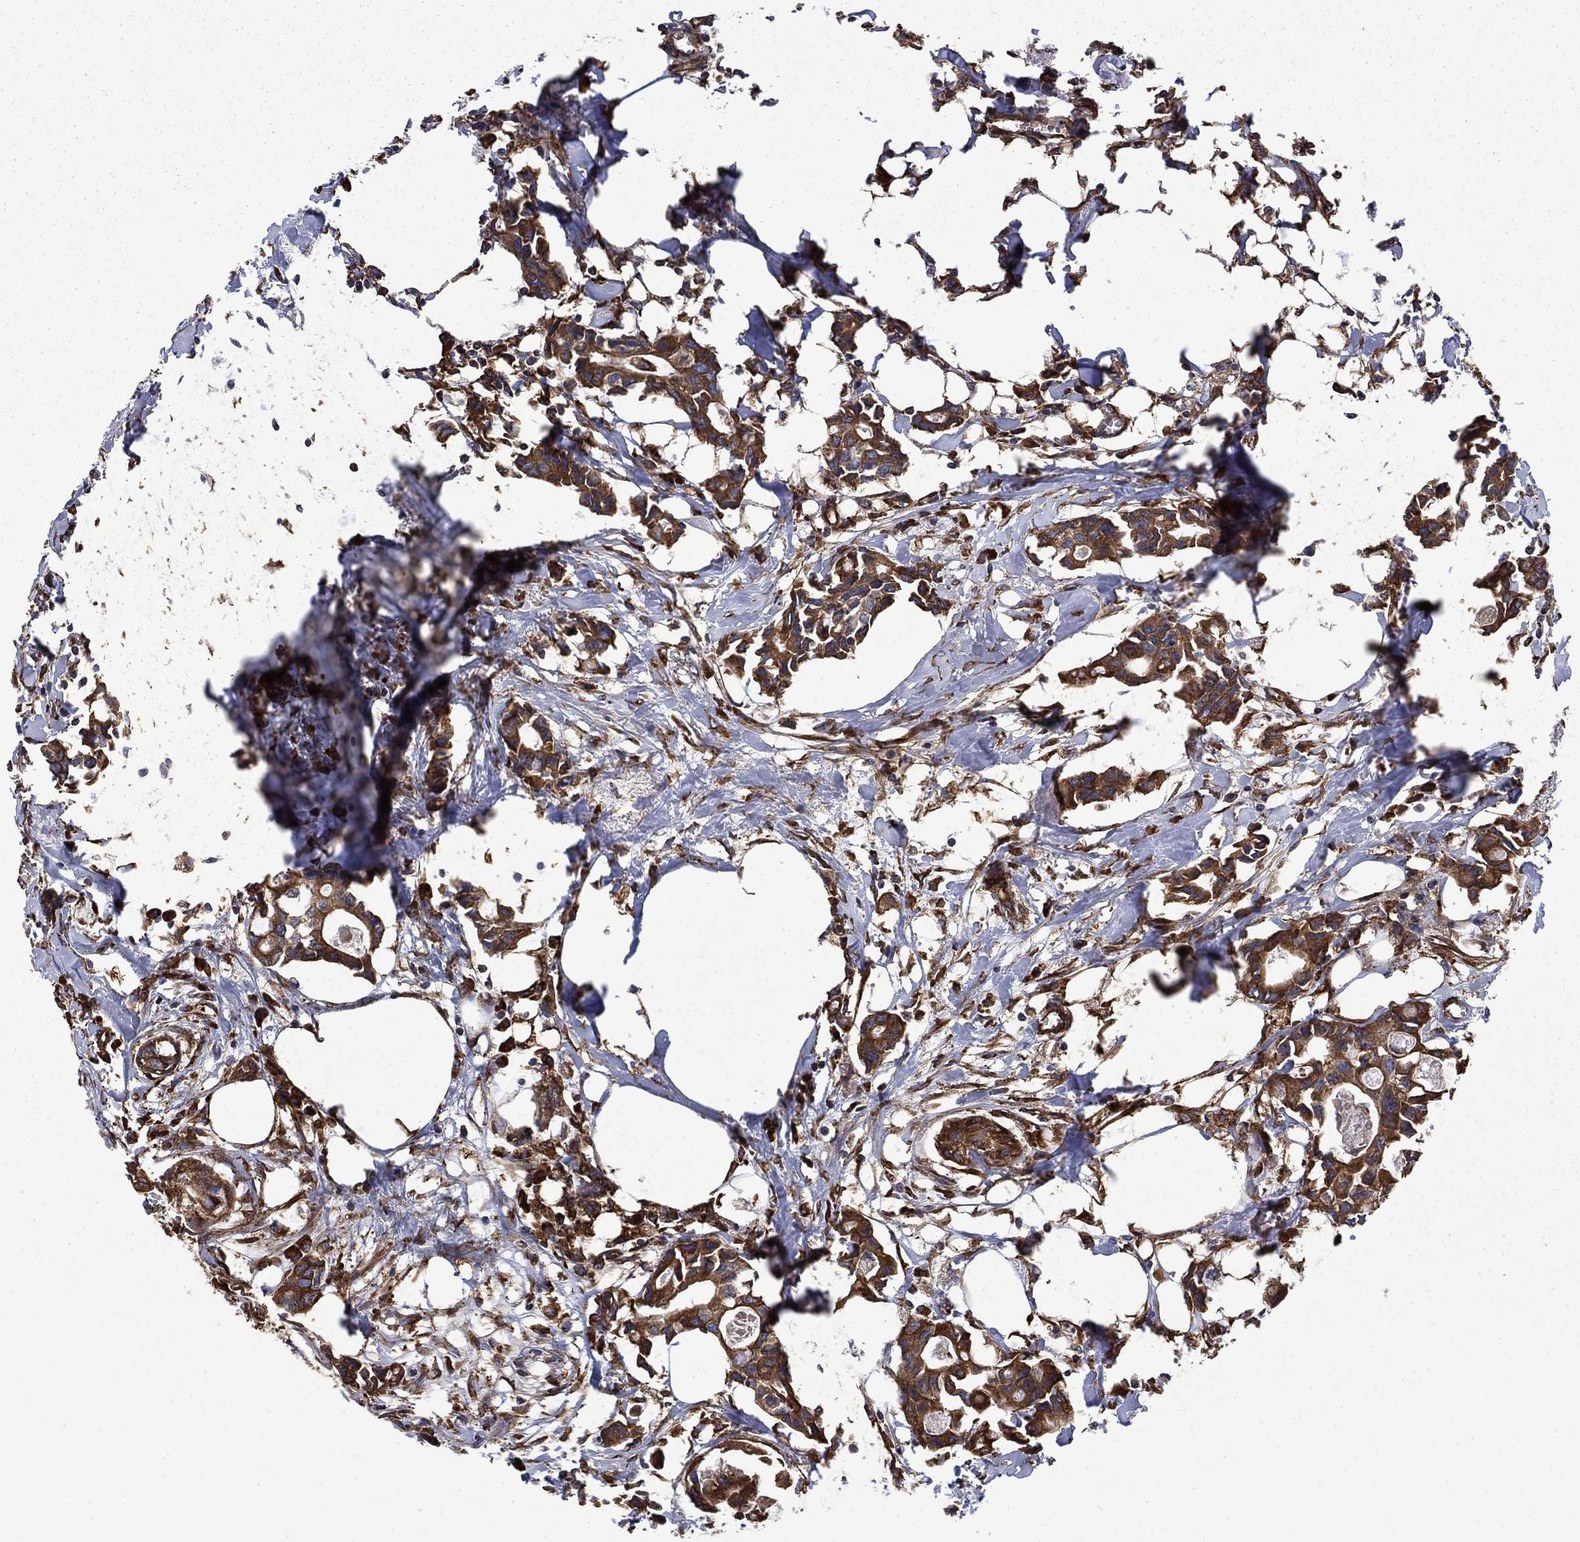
{"staining": {"intensity": "strong", "quantity": ">75%", "location": "cytoplasmic/membranous"}, "tissue": "breast cancer", "cell_type": "Tumor cells", "image_type": "cancer", "snomed": [{"axis": "morphology", "description": "Duct carcinoma"}, {"axis": "topography", "description": "Breast"}], "caption": "This histopathology image exhibits immunohistochemistry staining of human breast cancer (infiltrating ductal carcinoma), with high strong cytoplasmic/membranous expression in approximately >75% of tumor cells.", "gene": "CUTC", "patient": {"sex": "female", "age": 83}}